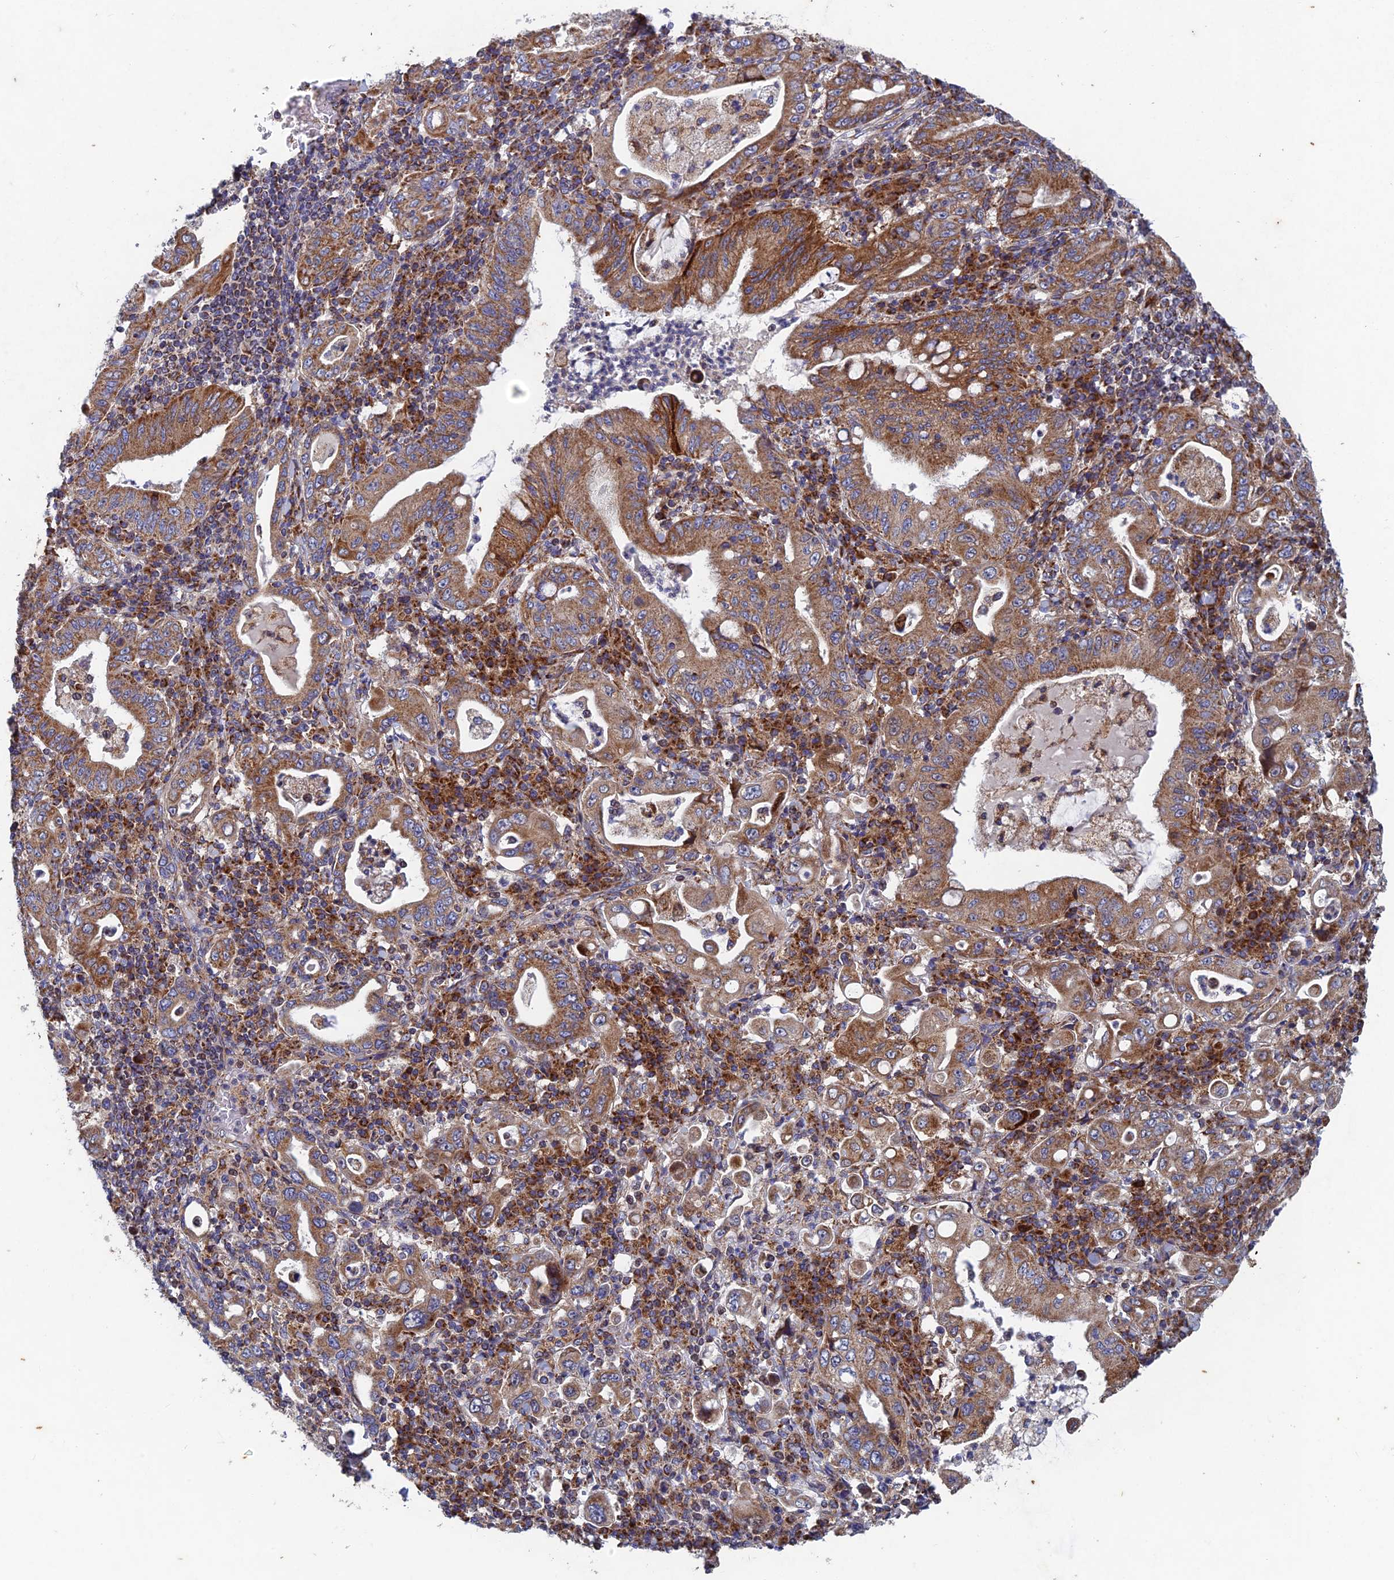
{"staining": {"intensity": "moderate", "quantity": ">75%", "location": "cytoplasmic/membranous"}, "tissue": "stomach cancer", "cell_type": "Tumor cells", "image_type": "cancer", "snomed": [{"axis": "morphology", "description": "Normal tissue, NOS"}, {"axis": "morphology", "description": "Adenocarcinoma, NOS"}, {"axis": "topography", "description": "Esophagus"}, {"axis": "topography", "description": "Stomach, upper"}, {"axis": "topography", "description": "Peripheral nerve tissue"}], "caption": "Adenocarcinoma (stomach) stained with DAB immunohistochemistry (IHC) demonstrates medium levels of moderate cytoplasmic/membranous expression in approximately >75% of tumor cells. Nuclei are stained in blue.", "gene": "AP4S1", "patient": {"sex": "male", "age": 62}}